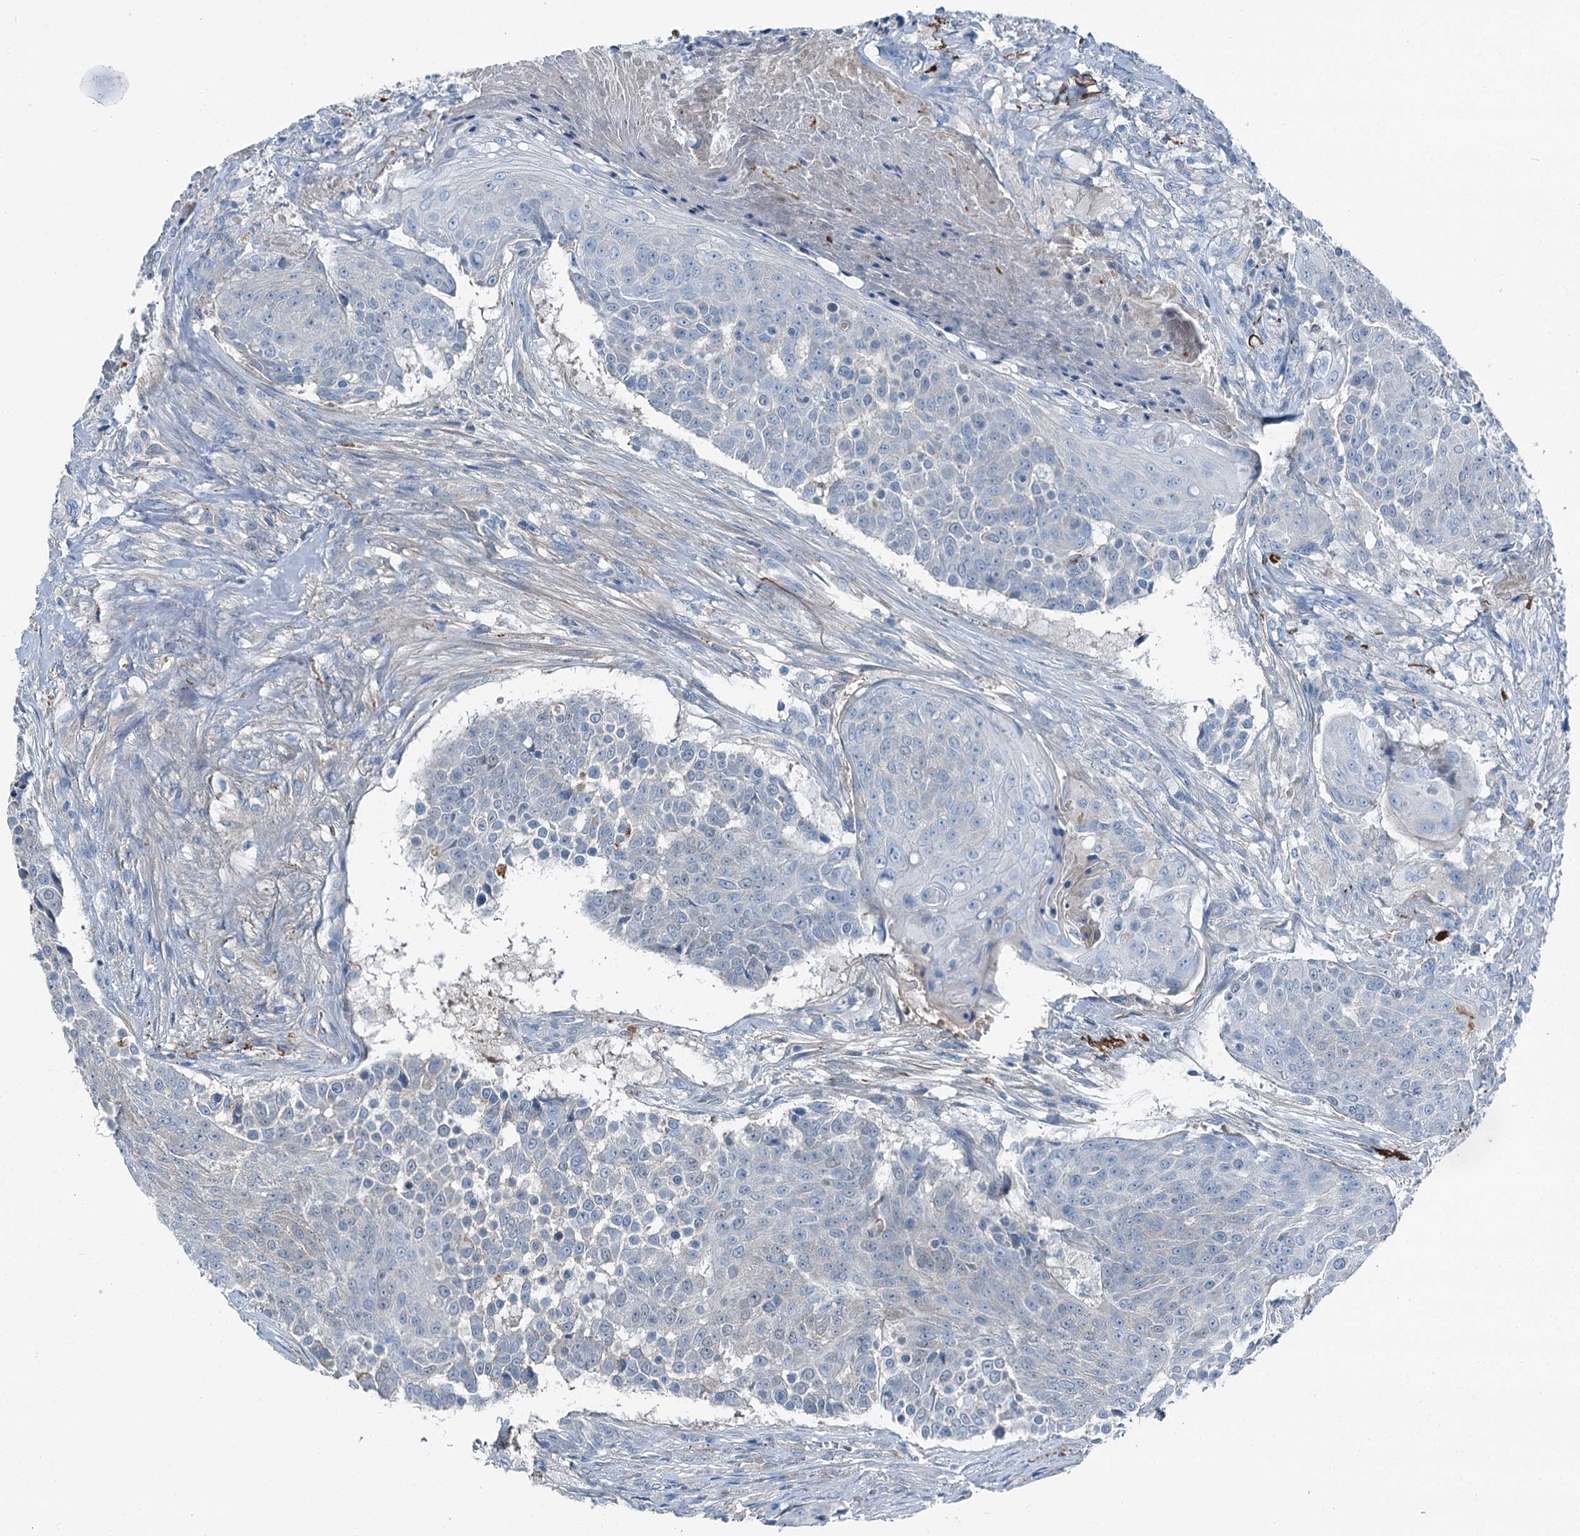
{"staining": {"intensity": "negative", "quantity": "none", "location": "none"}, "tissue": "urothelial cancer", "cell_type": "Tumor cells", "image_type": "cancer", "snomed": [{"axis": "morphology", "description": "Urothelial carcinoma, High grade"}, {"axis": "topography", "description": "Urinary bladder"}], "caption": "Immunohistochemistry photomicrograph of neoplastic tissue: urothelial cancer stained with DAB reveals no significant protein expression in tumor cells.", "gene": "AXL", "patient": {"sex": "female", "age": 63}}